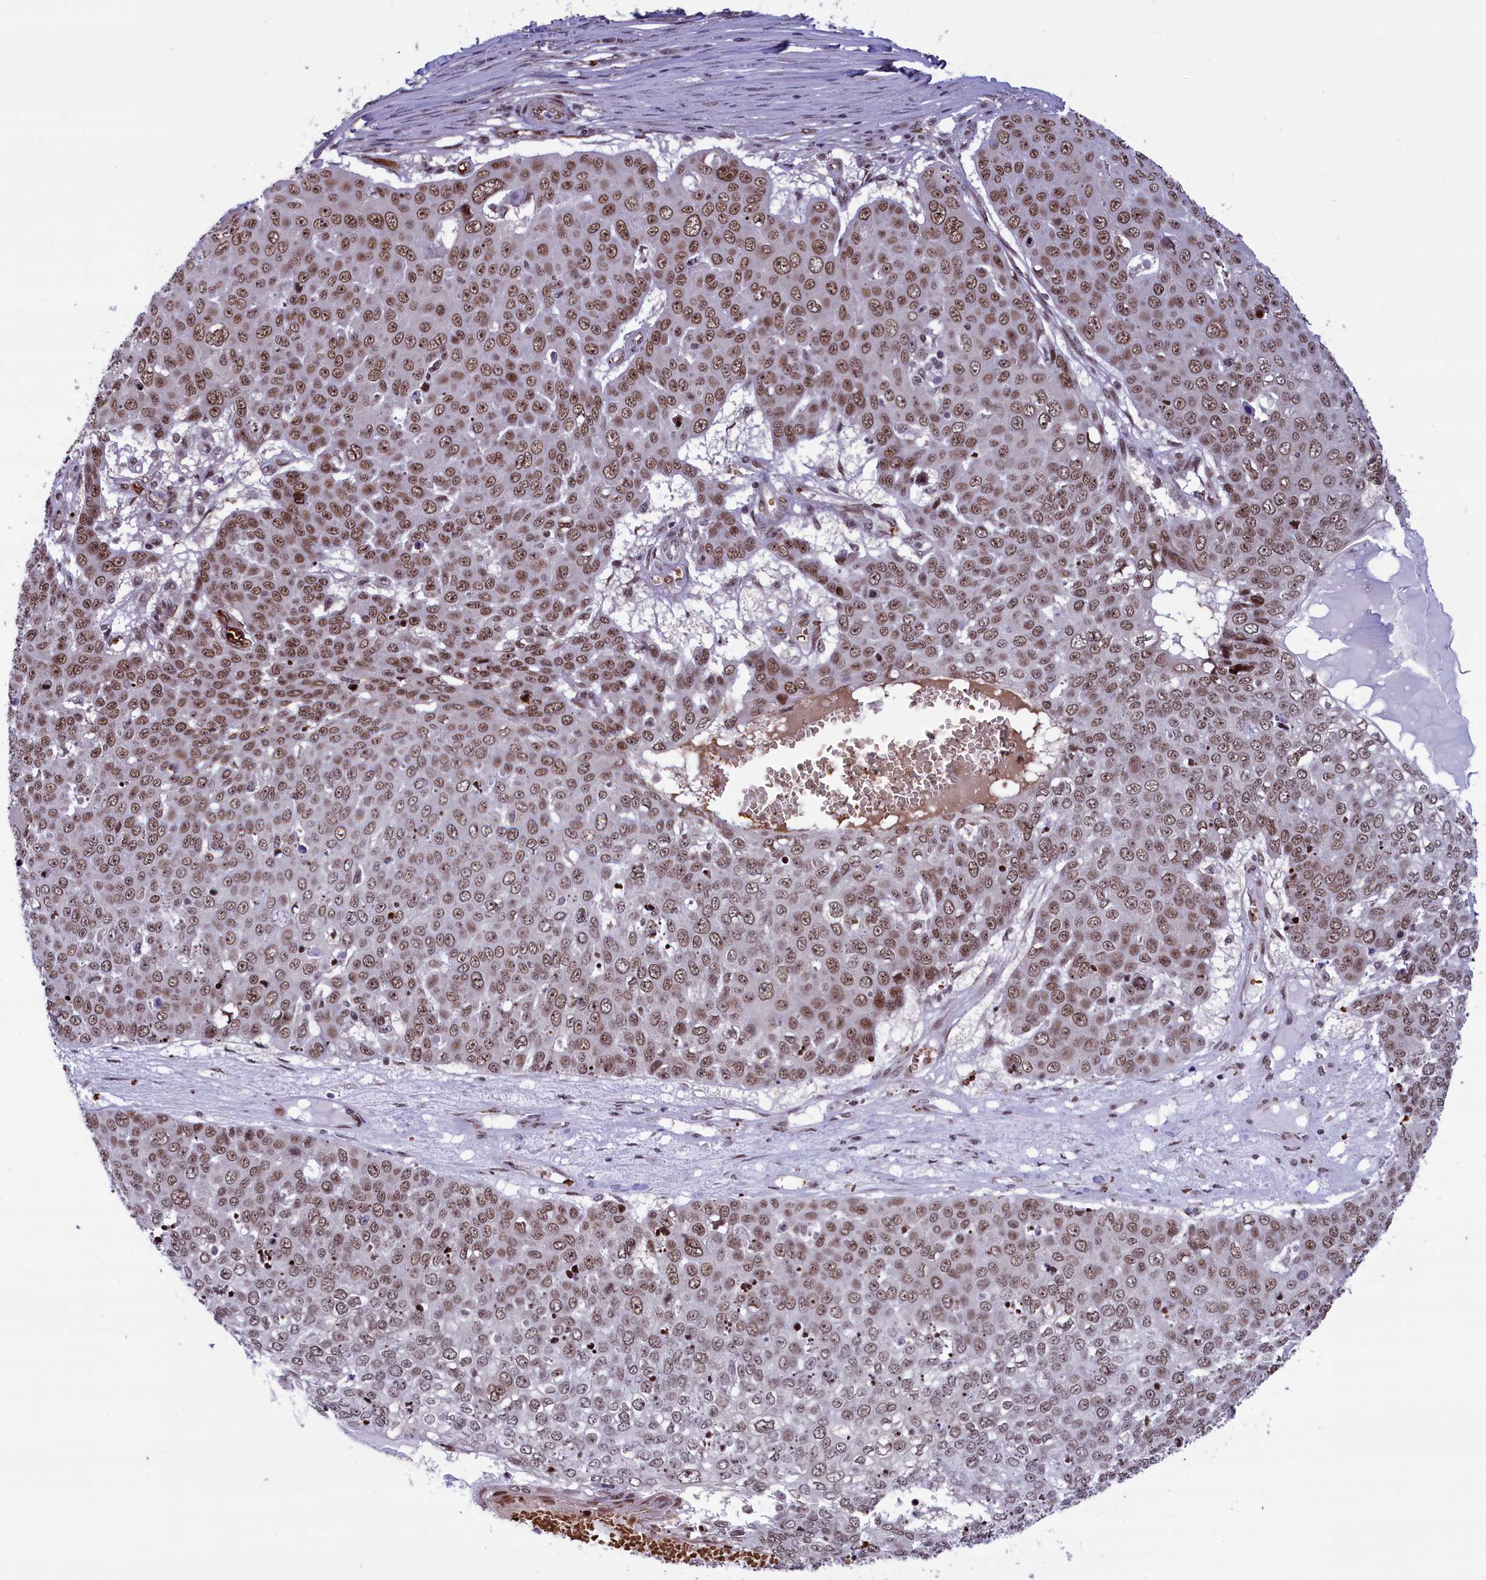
{"staining": {"intensity": "moderate", "quantity": ">75%", "location": "nuclear"}, "tissue": "skin cancer", "cell_type": "Tumor cells", "image_type": "cancer", "snomed": [{"axis": "morphology", "description": "Squamous cell carcinoma, NOS"}, {"axis": "topography", "description": "Skin"}], "caption": "IHC image of neoplastic tissue: human skin cancer (squamous cell carcinoma) stained using IHC demonstrates medium levels of moderate protein expression localized specifically in the nuclear of tumor cells, appearing as a nuclear brown color.", "gene": "MPHOSPH8", "patient": {"sex": "male", "age": 71}}